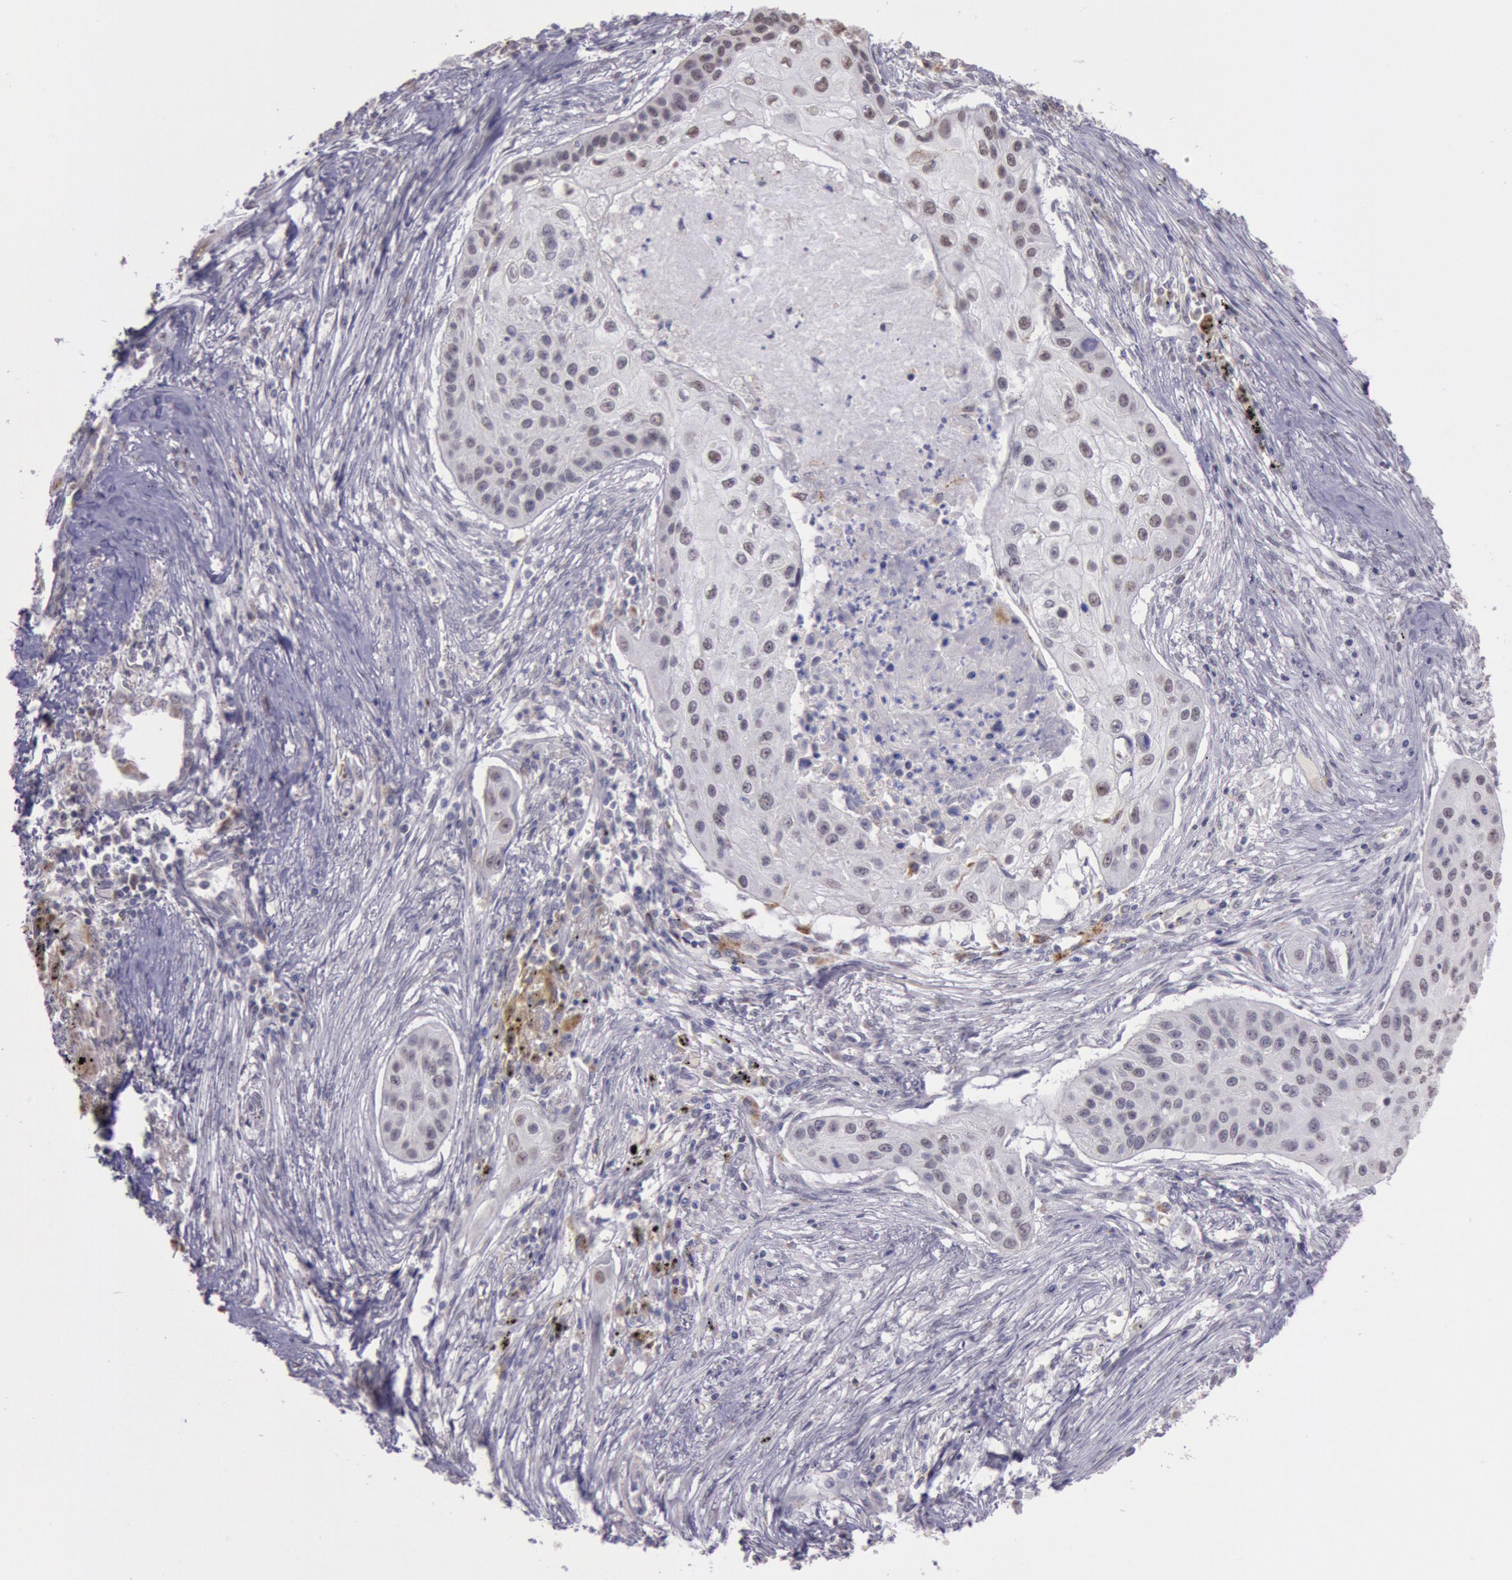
{"staining": {"intensity": "weak", "quantity": "<25%", "location": "nuclear"}, "tissue": "lung cancer", "cell_type": "Tumor cells", "image_type": "cancer", "snomed": [{"axis": "morphology", "description": "Squamous cell carcinoma, NOS"}, {"axis": "topography", "description": "Lung"}], "caption": "Tumor cells show no significant positivity in lung cancer (squamous cell carcinoma).", "gene": "FRMD6", "patient": {"sex": "male", "age": 71}}